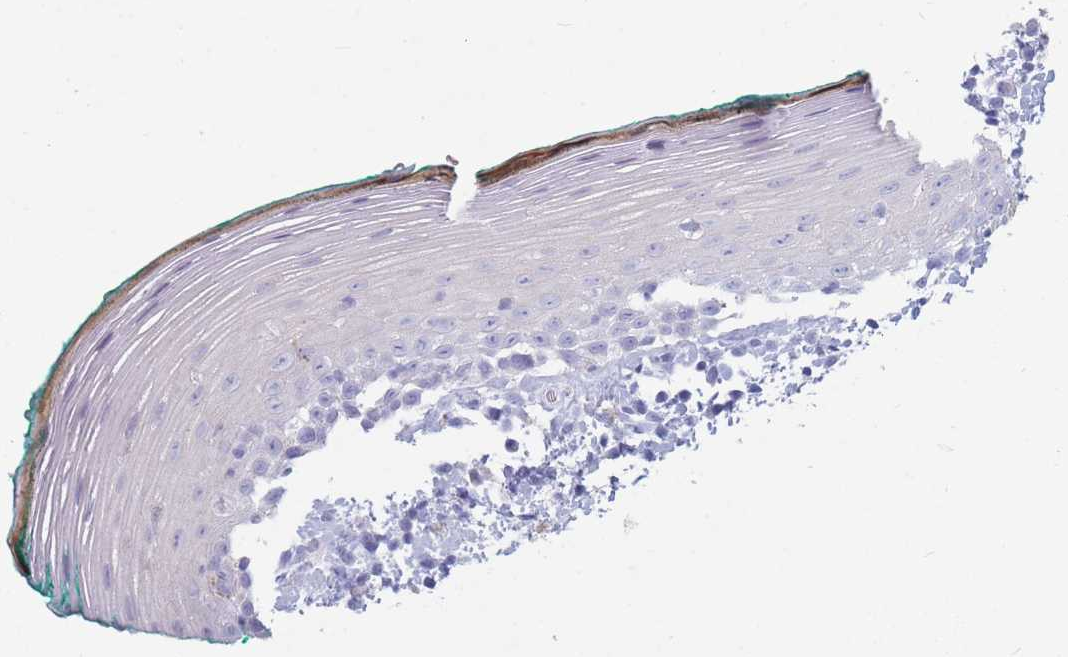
{"staining": {"intensity": "moderate", "quantity": "<25%", "location": "cytoplasmic/membranous"}, "tissue": "oral mucosa", "cell_type": "Squamous epithelial cells", "image_type": "normal", "snomed": [{"axis": "morphology", "description": "Normal tissue, NOS"}, {"axis": "topography", "description": "Oral tissue"}], "caption": "Protein expression analysis of normal human oral mucosa reveals moderate cytoplasmic/membranous positivity in about <25% of squamous epithelial cells.", "gene": "ST3GAL5", "patient": {"sex": "female", "age": 83}}